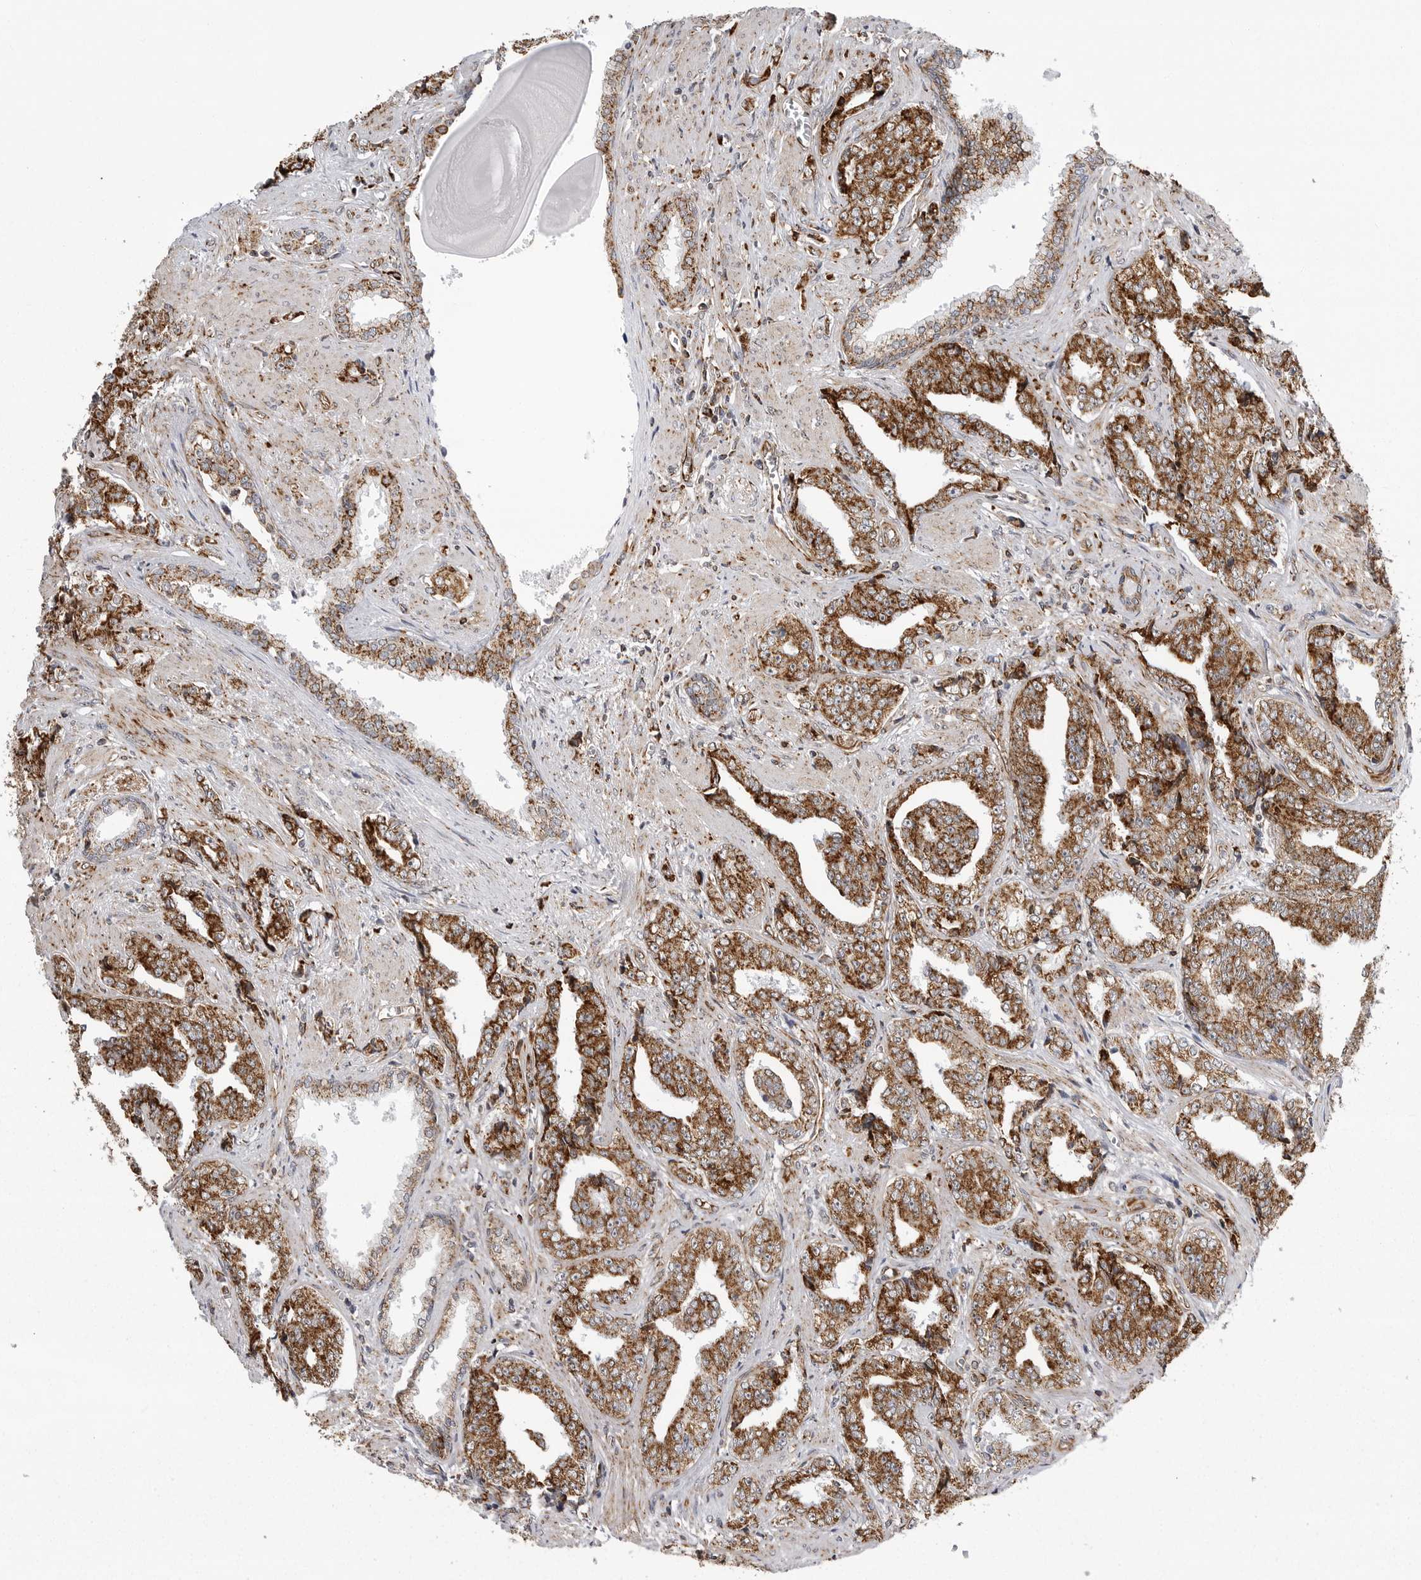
{"staining": {"intensity": "strong", "quantity": ">75%", "location": "cytoplasmic/membranous"}, "tissue": "prostate cancer", "cell_type": "Tumor cells", "image_type": "cancer", "snomed": [{"axis": "morphology", "description": "Adenocarcinoma, High grade"}, {"axis": "topography", "description": "Prostate"}], "caption": "This image shows prostate adenocarcinoma (high-grade) stained with IHC to label a protein in brown. The cytoplasmic/membranous of tumor cells show strong positivity for the protein. Nuclei are counter-stained blue.", "gene": "FH", "patient": {"sex": "male", "age": 71}}